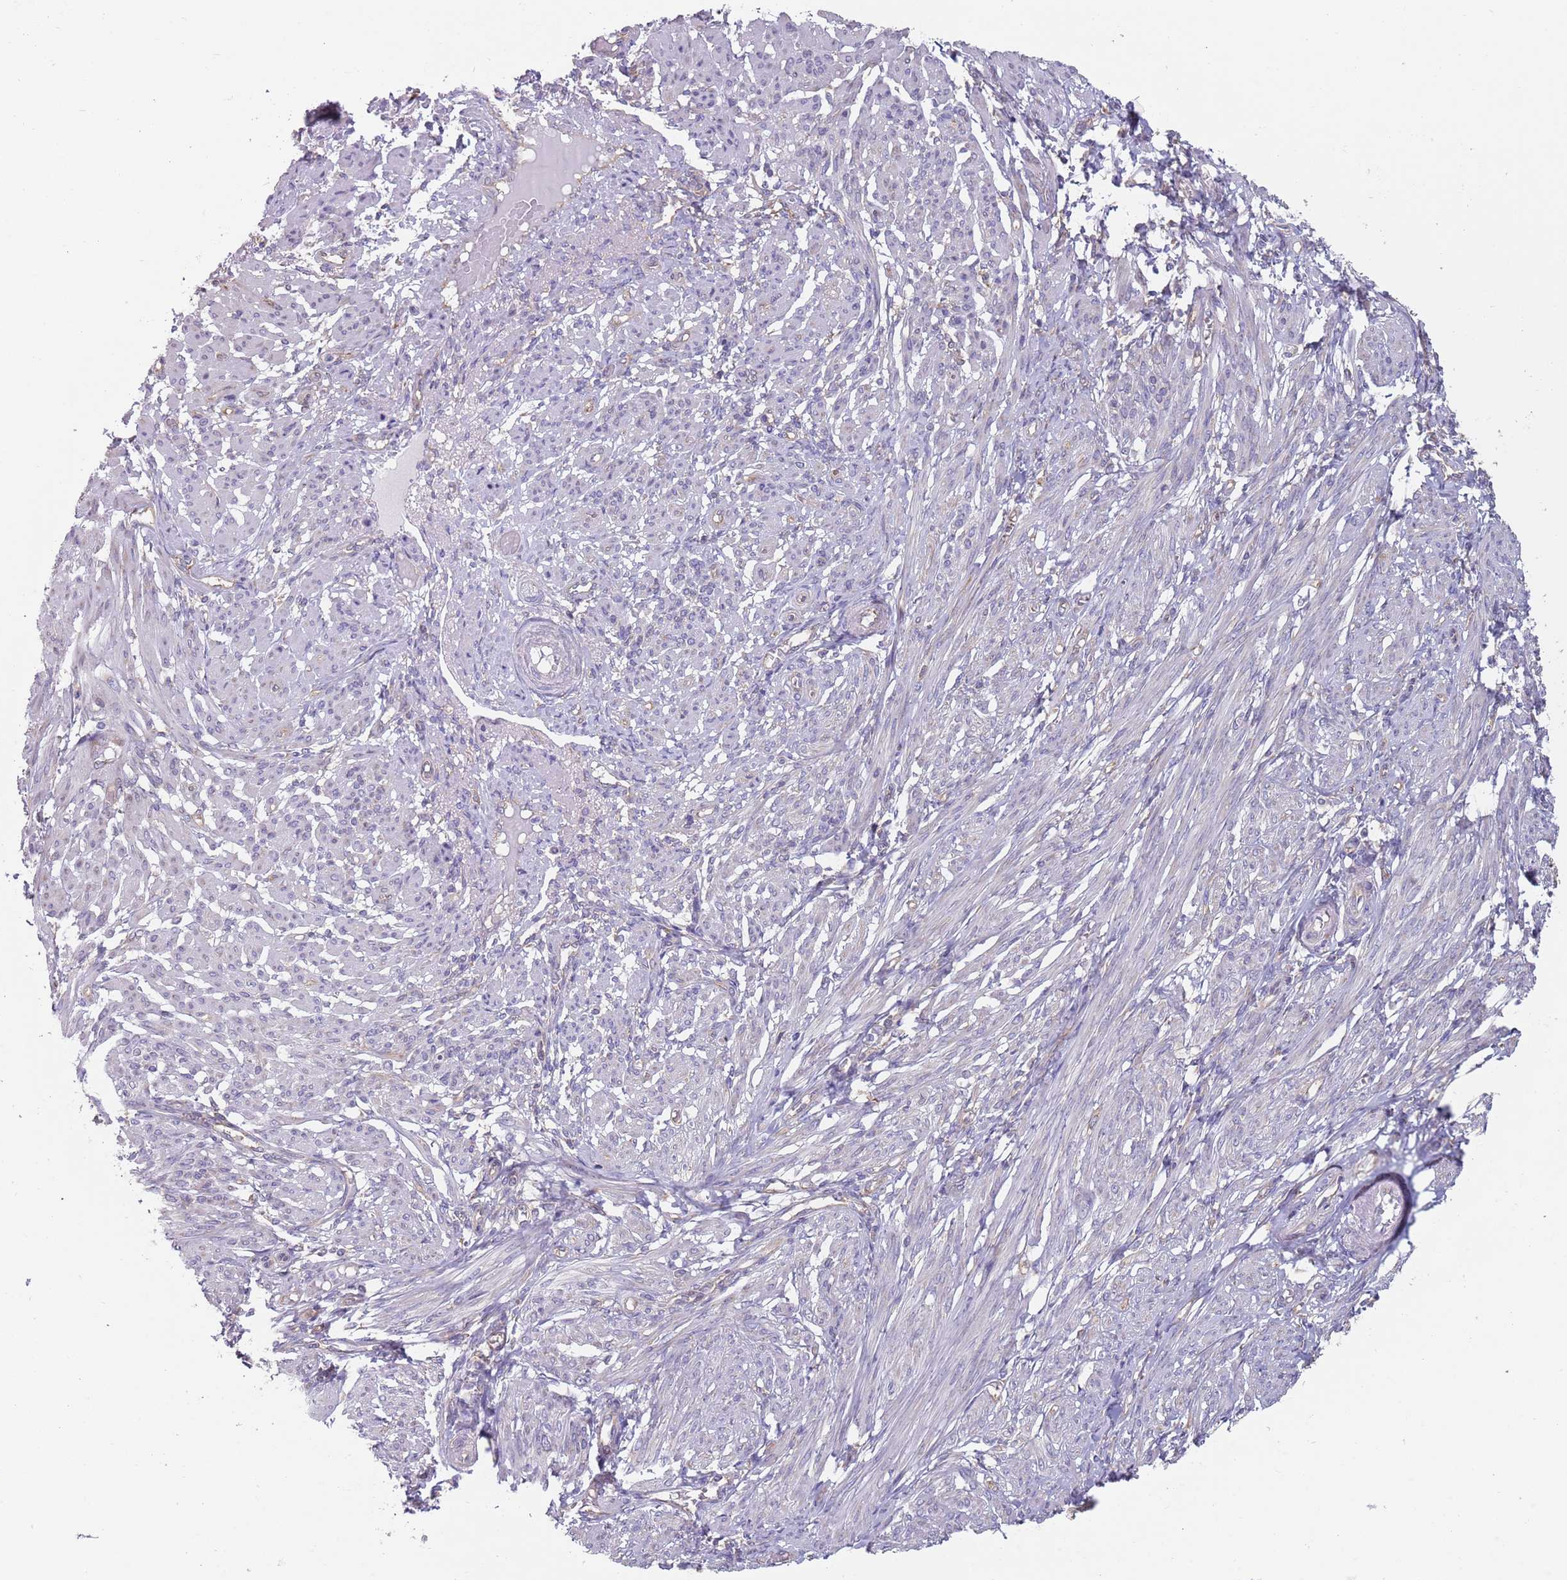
{"staining": {"intensity": "negative", "quantity": "none", "location": "none"}, "tissue": "smooth muscle", "cell_type": "Smooth muscle cells", "image_type": "normal", "snomed": [{"axis": "morphology", "description": "Normal tissue, NOS"}, {"axis": "topography", "description": "Smooth muscle"}], "caption": "Smooth muscle cells show no significant protein positivity in benign smooth muscle. (DAB (3,3'-diaminobenzidine) immunohistochemistry (IHC) with hematoxylin counter stain).", "gene": "RPL17", "patient": {"sex": "female", "age": 39}}